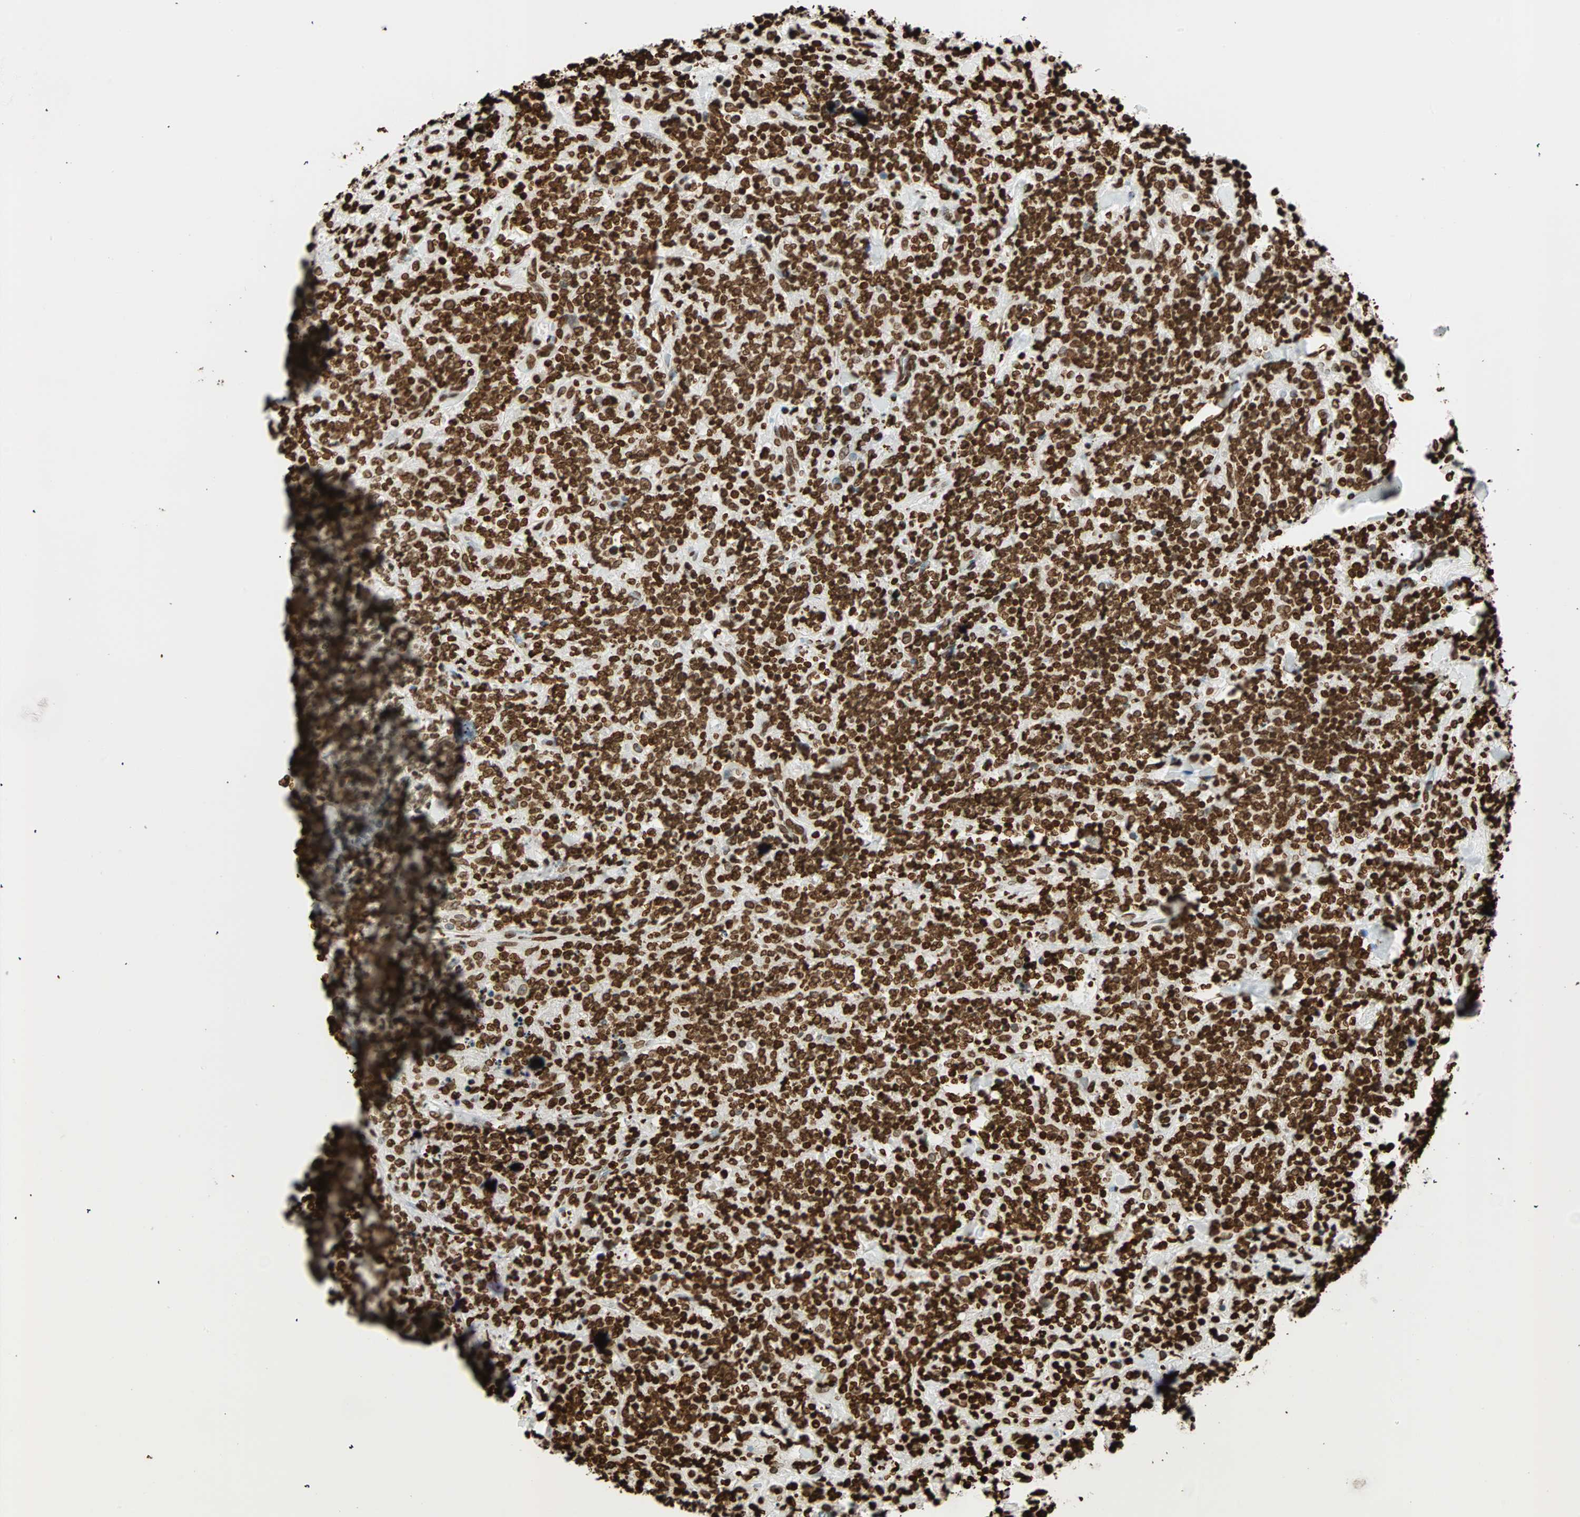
{"staining": {"intensity": "strong", "quantity": ">75%", "location": "nuclear"}, "tissue": "lymphoma", "cell_type": "Tumor cells", "image_type": "cancer", "snomed": [{"axis": "morphology", "description": "Malignant lymphoma, non-Hodgkin's type, High grade"}, {"axis": "topography", "description": "Soft tissue"}], "caption": "IHC (DAB (3,3'-diaminobenzidine)) staining of human lymphoma demonstrates strong nuclear protein positivity in about >75% of tumor cells. The staining was performed using DAB to visualize the protein expression in brown, while the nuclei were stained in blue with hematoxylin (Magnification: 20x).", "gene": "GLI2", "patient": {"sex": "male", "age": 18}}